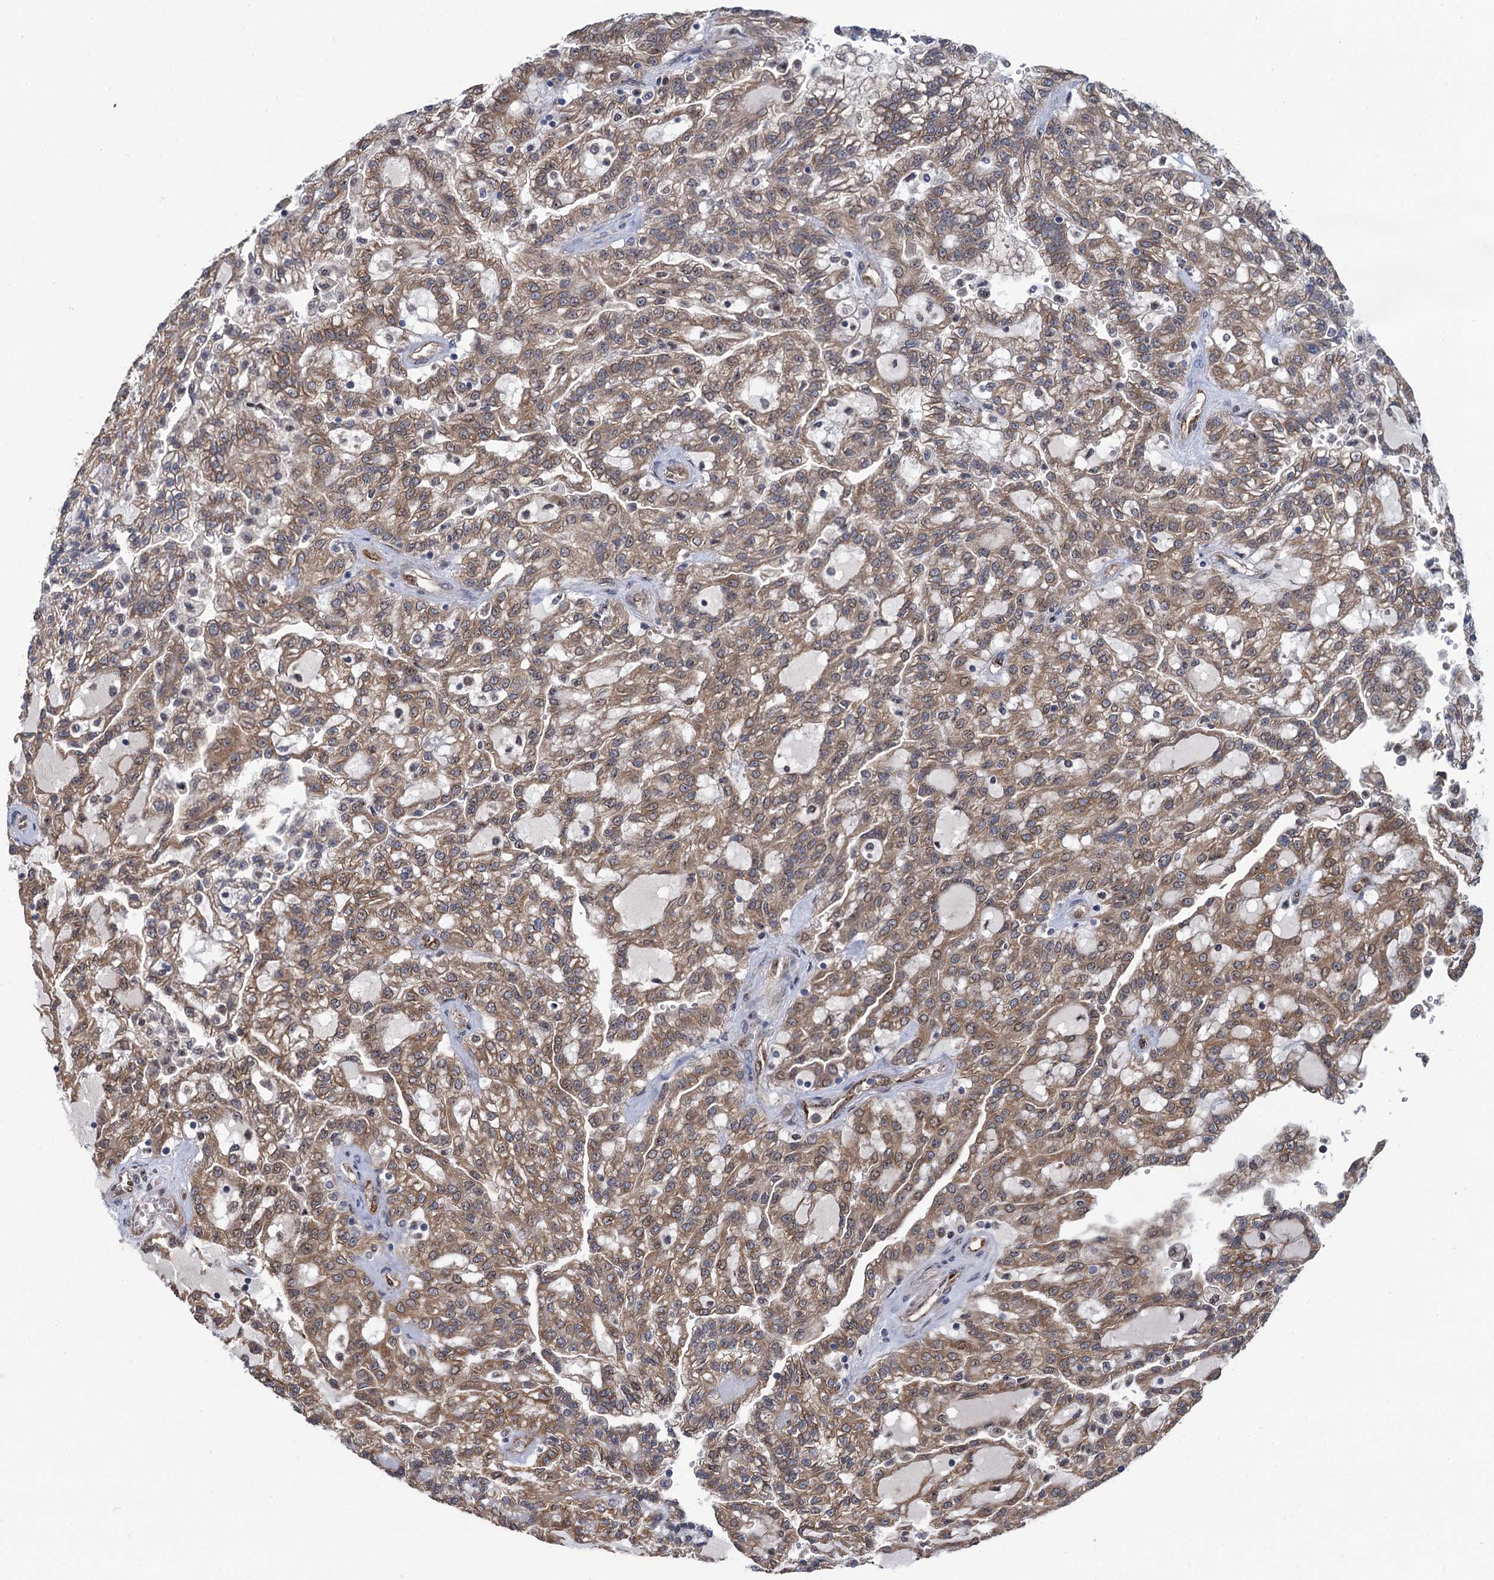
{"staining": {"intensity": "moderate", "quantity": ">75%", "location": "cytoplasmic/membranous"}, "tissue": "renal cancer", "cell_type": "Tumor cells", "image_type": "cancer", "snomed": [{"axis": "morphology", "description": "Adenocarcinoma, NOS"}, {"axis": "topography", "description": "Kidney"}], "caption": "Tumor cells show moderate cytoplasmic/membranous staining in approximately >75% of cells in renal cancer (adenocarcinoma).", "gene": "EVX2", "patient": {"sex": "male", "age": 63}}